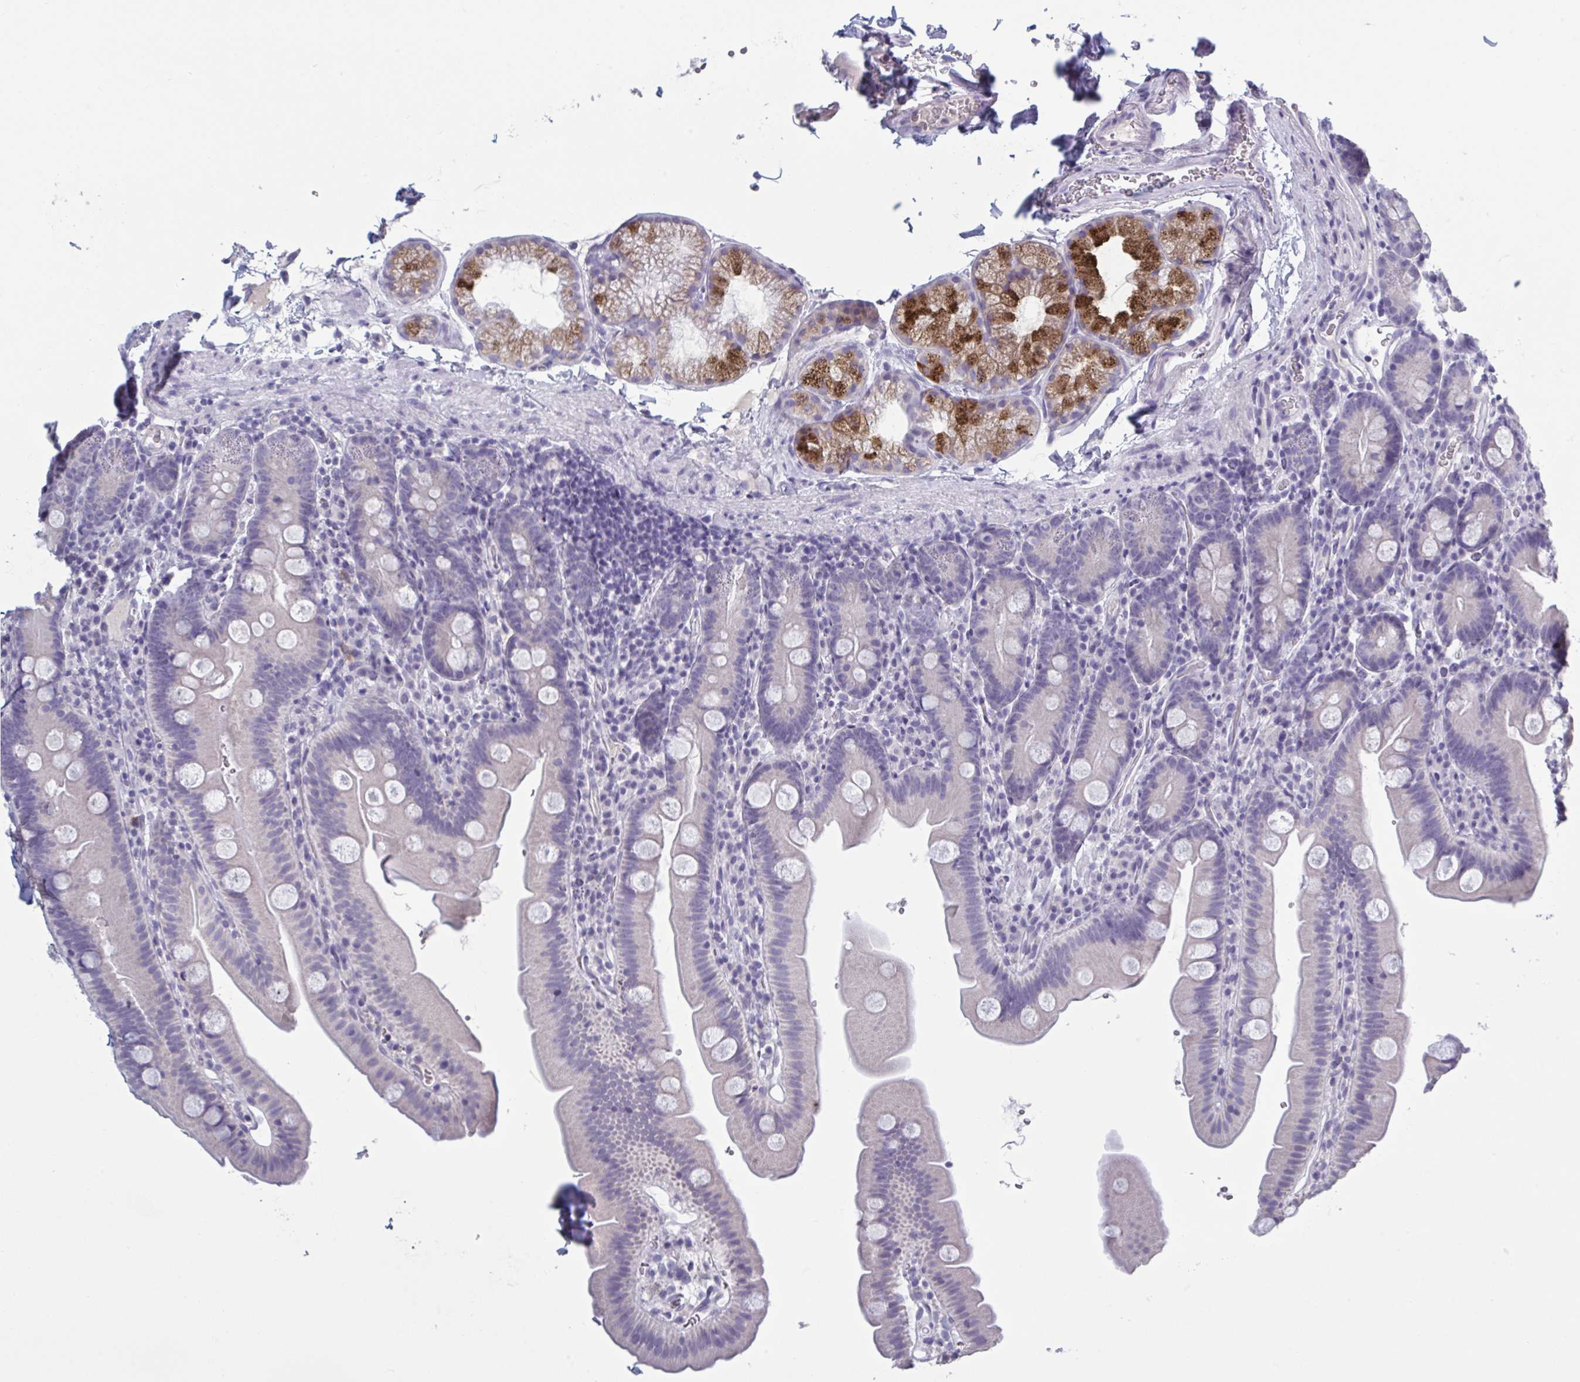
{"staining": {"intensity": "negative", "quantity": "none", "location": "none"}, "tissue": "small intestine", "cell_type": "Glandular cells", "image_type": "normal", "snomed": [{"axis": "morphology", "description": "Normal tissue, NOS"}, {"axis": "topography", "description": "Small intestine"}], "caption": "DAB (3,3'-diaminobenzidine) immunohistochemical staining of benign human small intestine displays no significant expression in glandular cells. The staining was performed using DAB to visualize the protein expression in brown, while the nuclei were stained in blue with hematoxylin (Magnification: 20x).", "gene": "NDUFC2", "patient": {"sex": "female", "age": 68}}